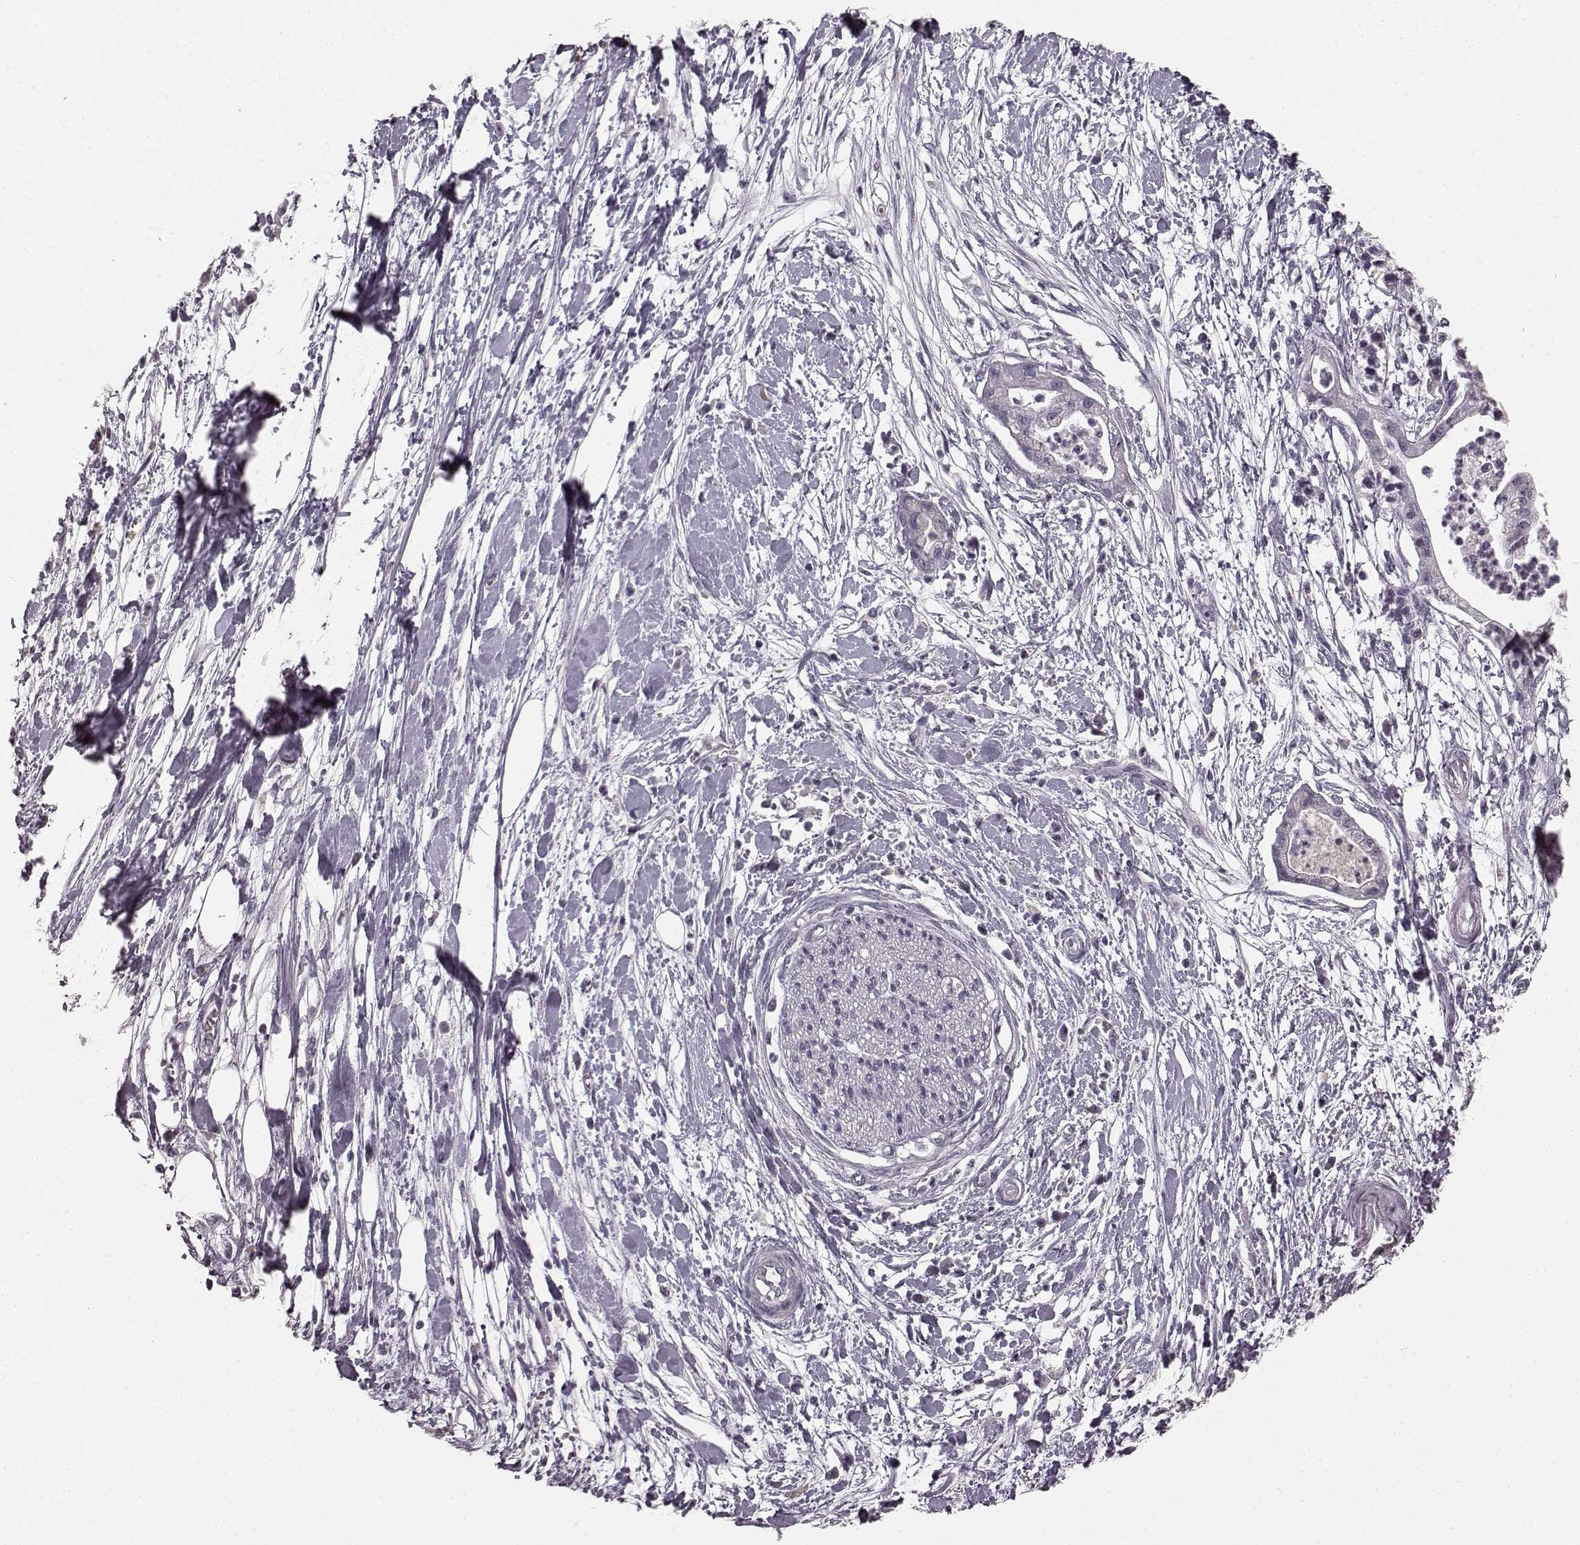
{"staining": {"intensity": "negative", "quantity": "none", "location": "none"}, "tissue": "pancreatic cancer", "cell_type": "Tumor cells", "image_type": "cancer", "snomed": [{"axis": "morphology", "description": "Normal tissue, NOS"}, {"axis": "morphology", "description": "Adenocarcinoma, NOS"}, {"axis": "topography", "description": "Lymph node"}, {"axis": "topography", "description": "Pancreas"}], "caption": "There is no significant expression in tumor cells of pancreatic cancer (adenocarcinoma).", "gene": "RIT2", "patient": {"sex": "female", "age": 58}}